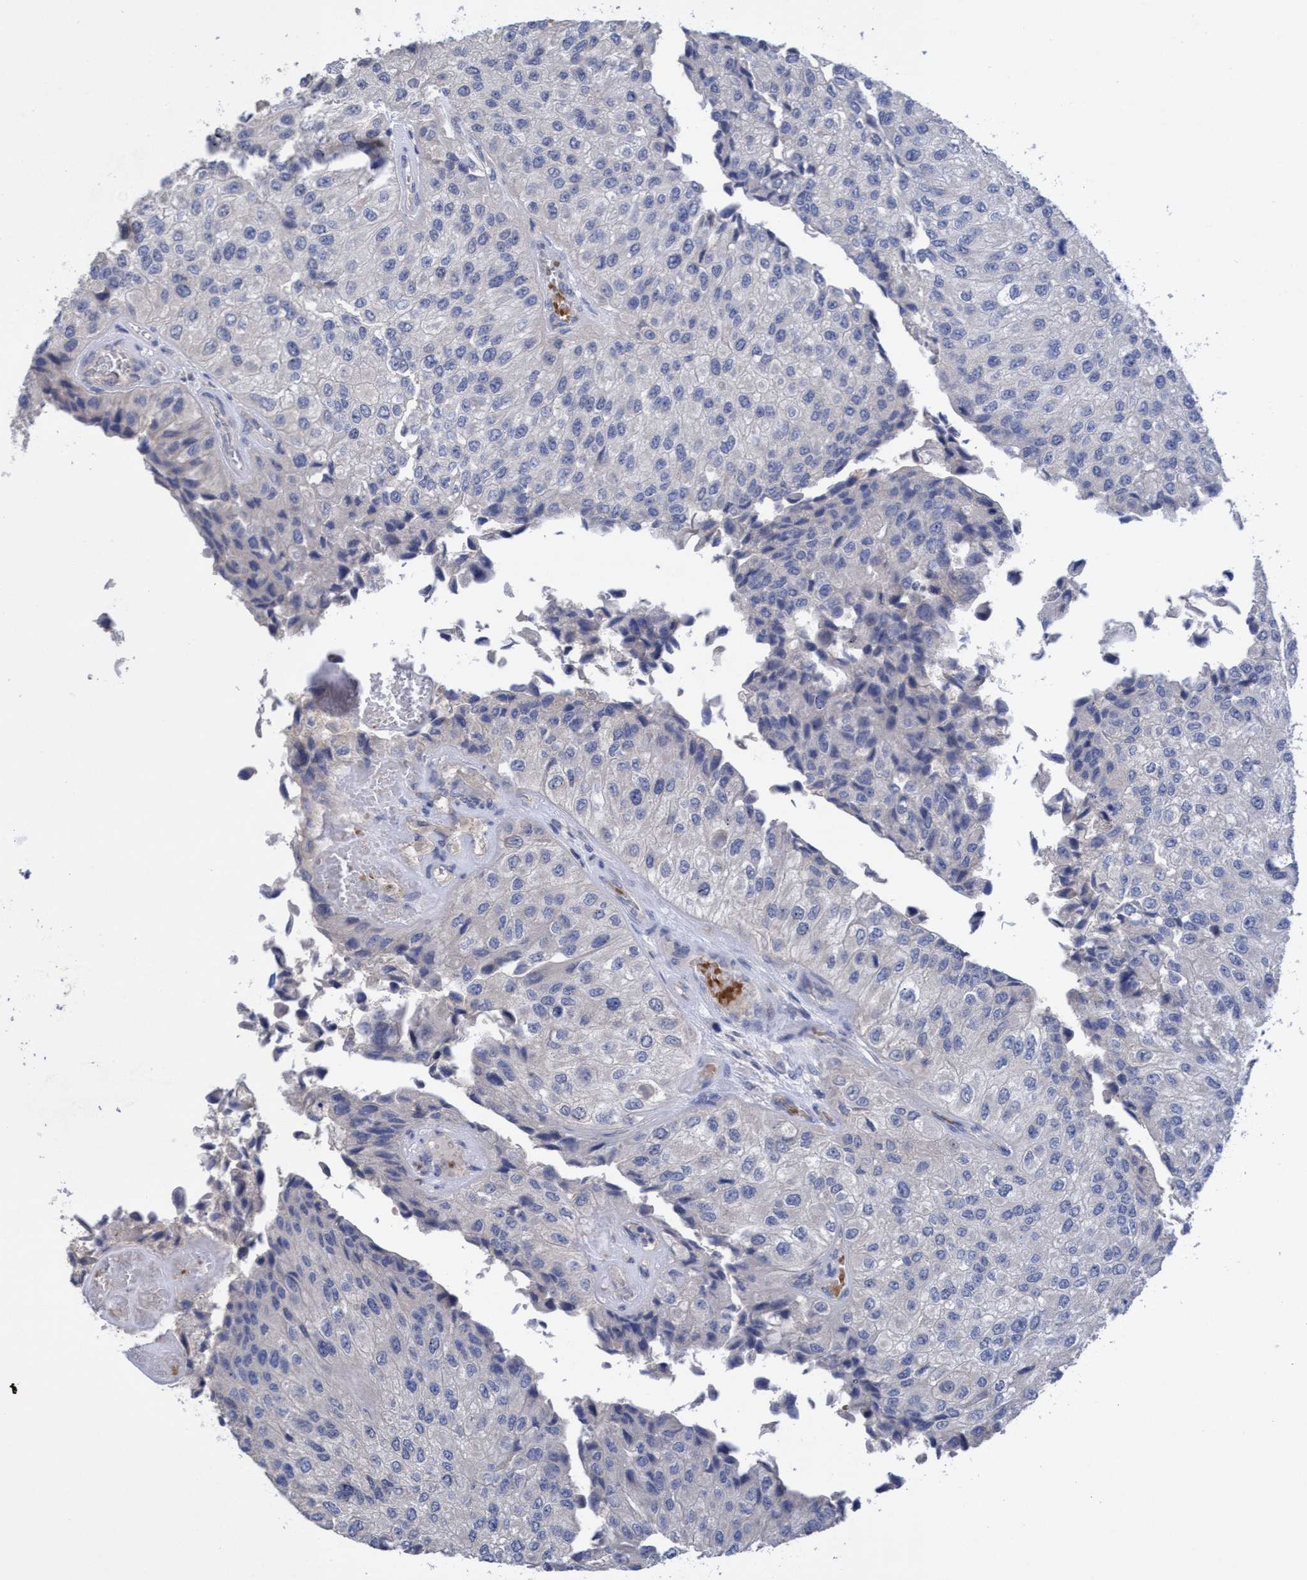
{"staining": {"intensity": "negative", "quantity": "none", "location": "none"}, "tissue": "urothelial cancer", "cell_type": "Tumor cells", "image_type": "cancer", "snomed": [{"axis": "morphology", "description": "Urothelial carcinoma, High grade"}, {"axis": "topography", "description": "Kidney"}, {"axis": "topography", "description": "Urinary bladder"}], "caption": "Tumor cells are negative for brown protein staining in high-grade urothelial carcinoma.", "gene": "SEMA4D", "patient": {"sex": "male", "age": 77}}